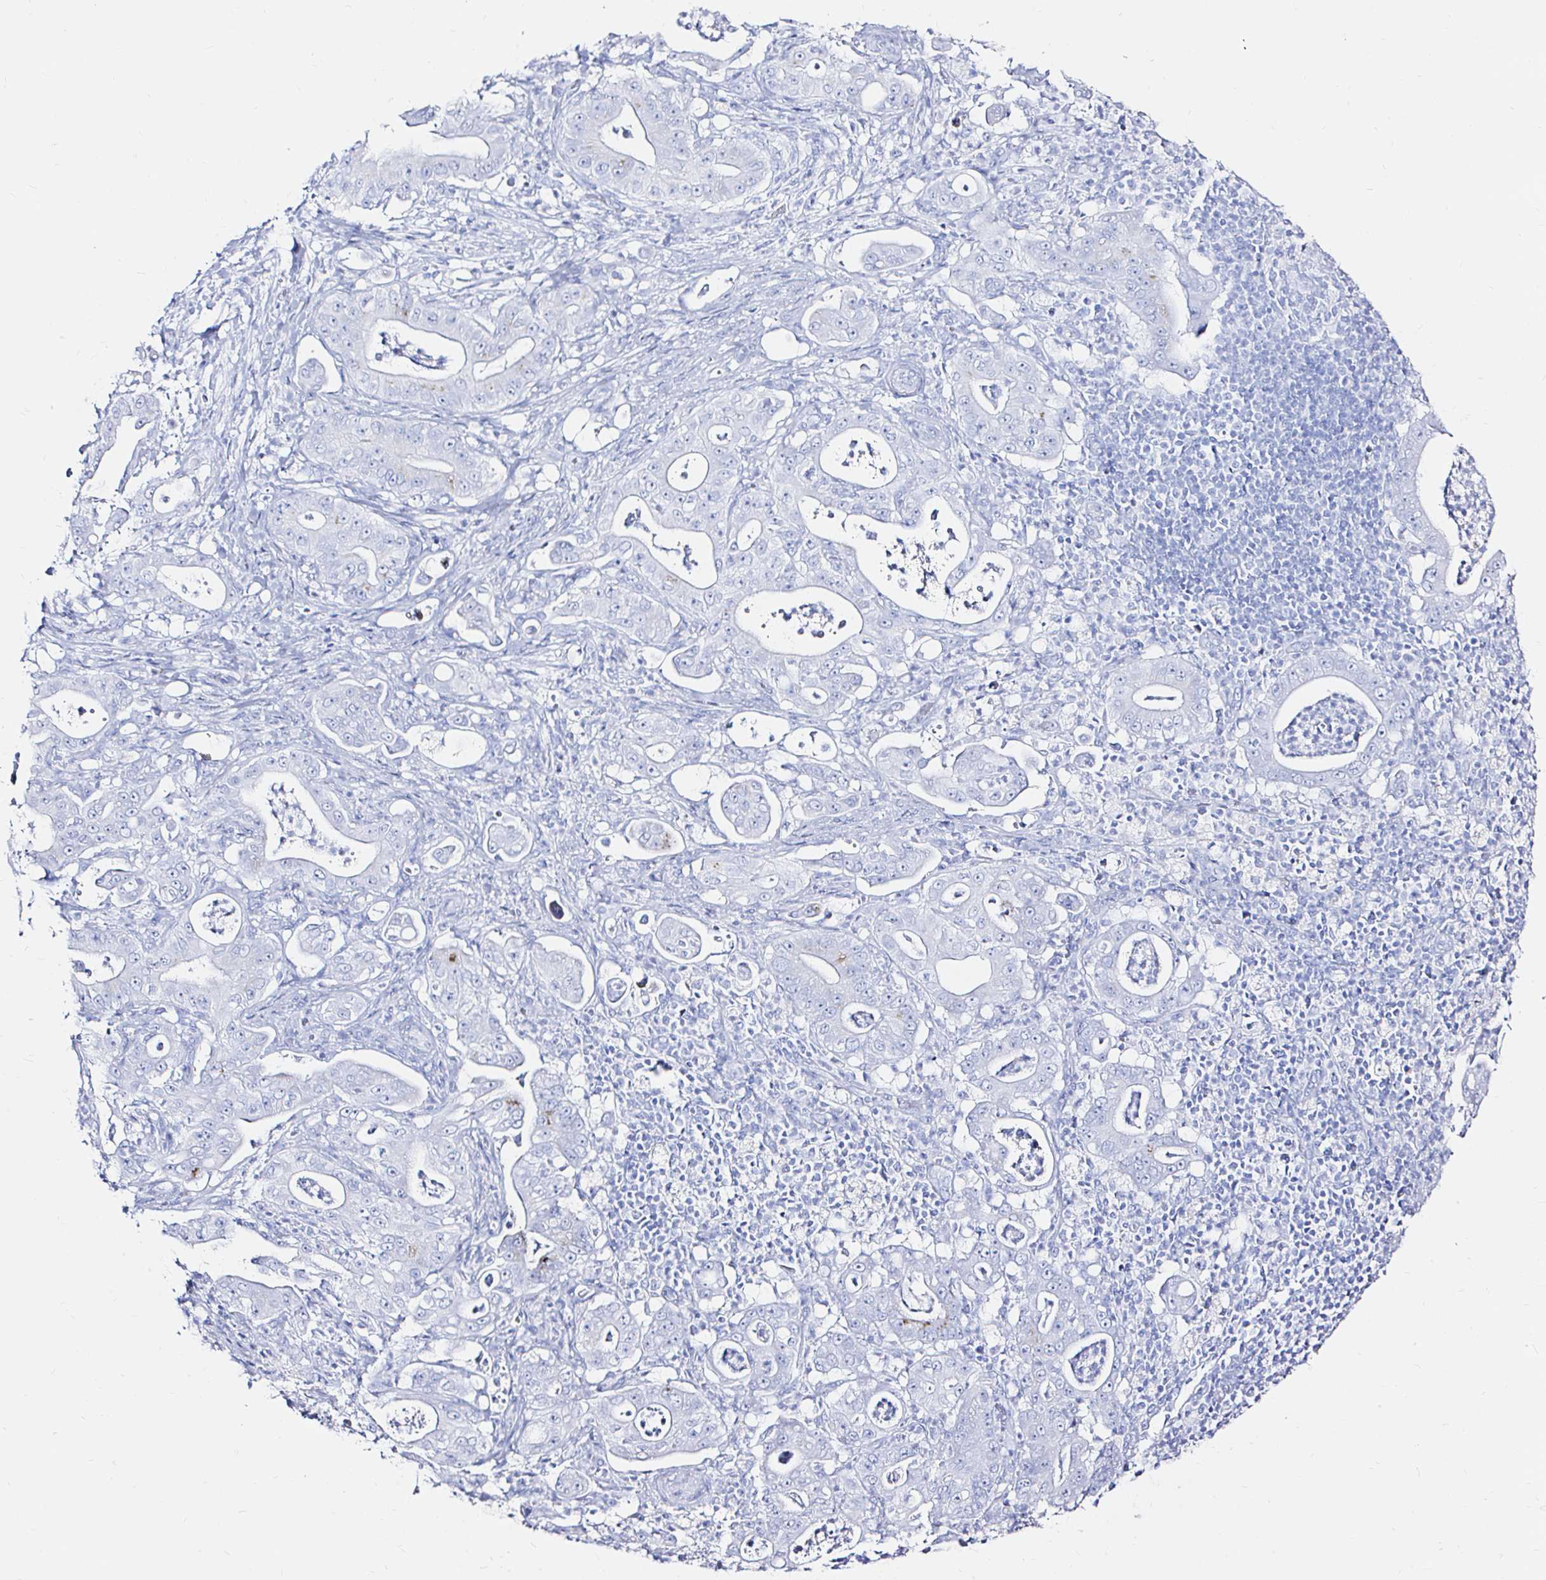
{"staining": {"intensity": "negative", "quantity": "none", "location": "none"}, "tissue": "pancreatic cancer", "cell_type": "Tumor cells", "image_type": "cancer", "snomed": [{"axis": "morphology", "description": "Adenocarcinoma, NOS"}, {"axis": "topography", "description": "Pancreas"}], "caption": "Immunohistochemical staining of human pancreatic cancer (adenocarcinoma) demonstrates no significant staining in tumor cells.", "gene": "ZNF432", "patient": {"sex": "male", "age": 71}}